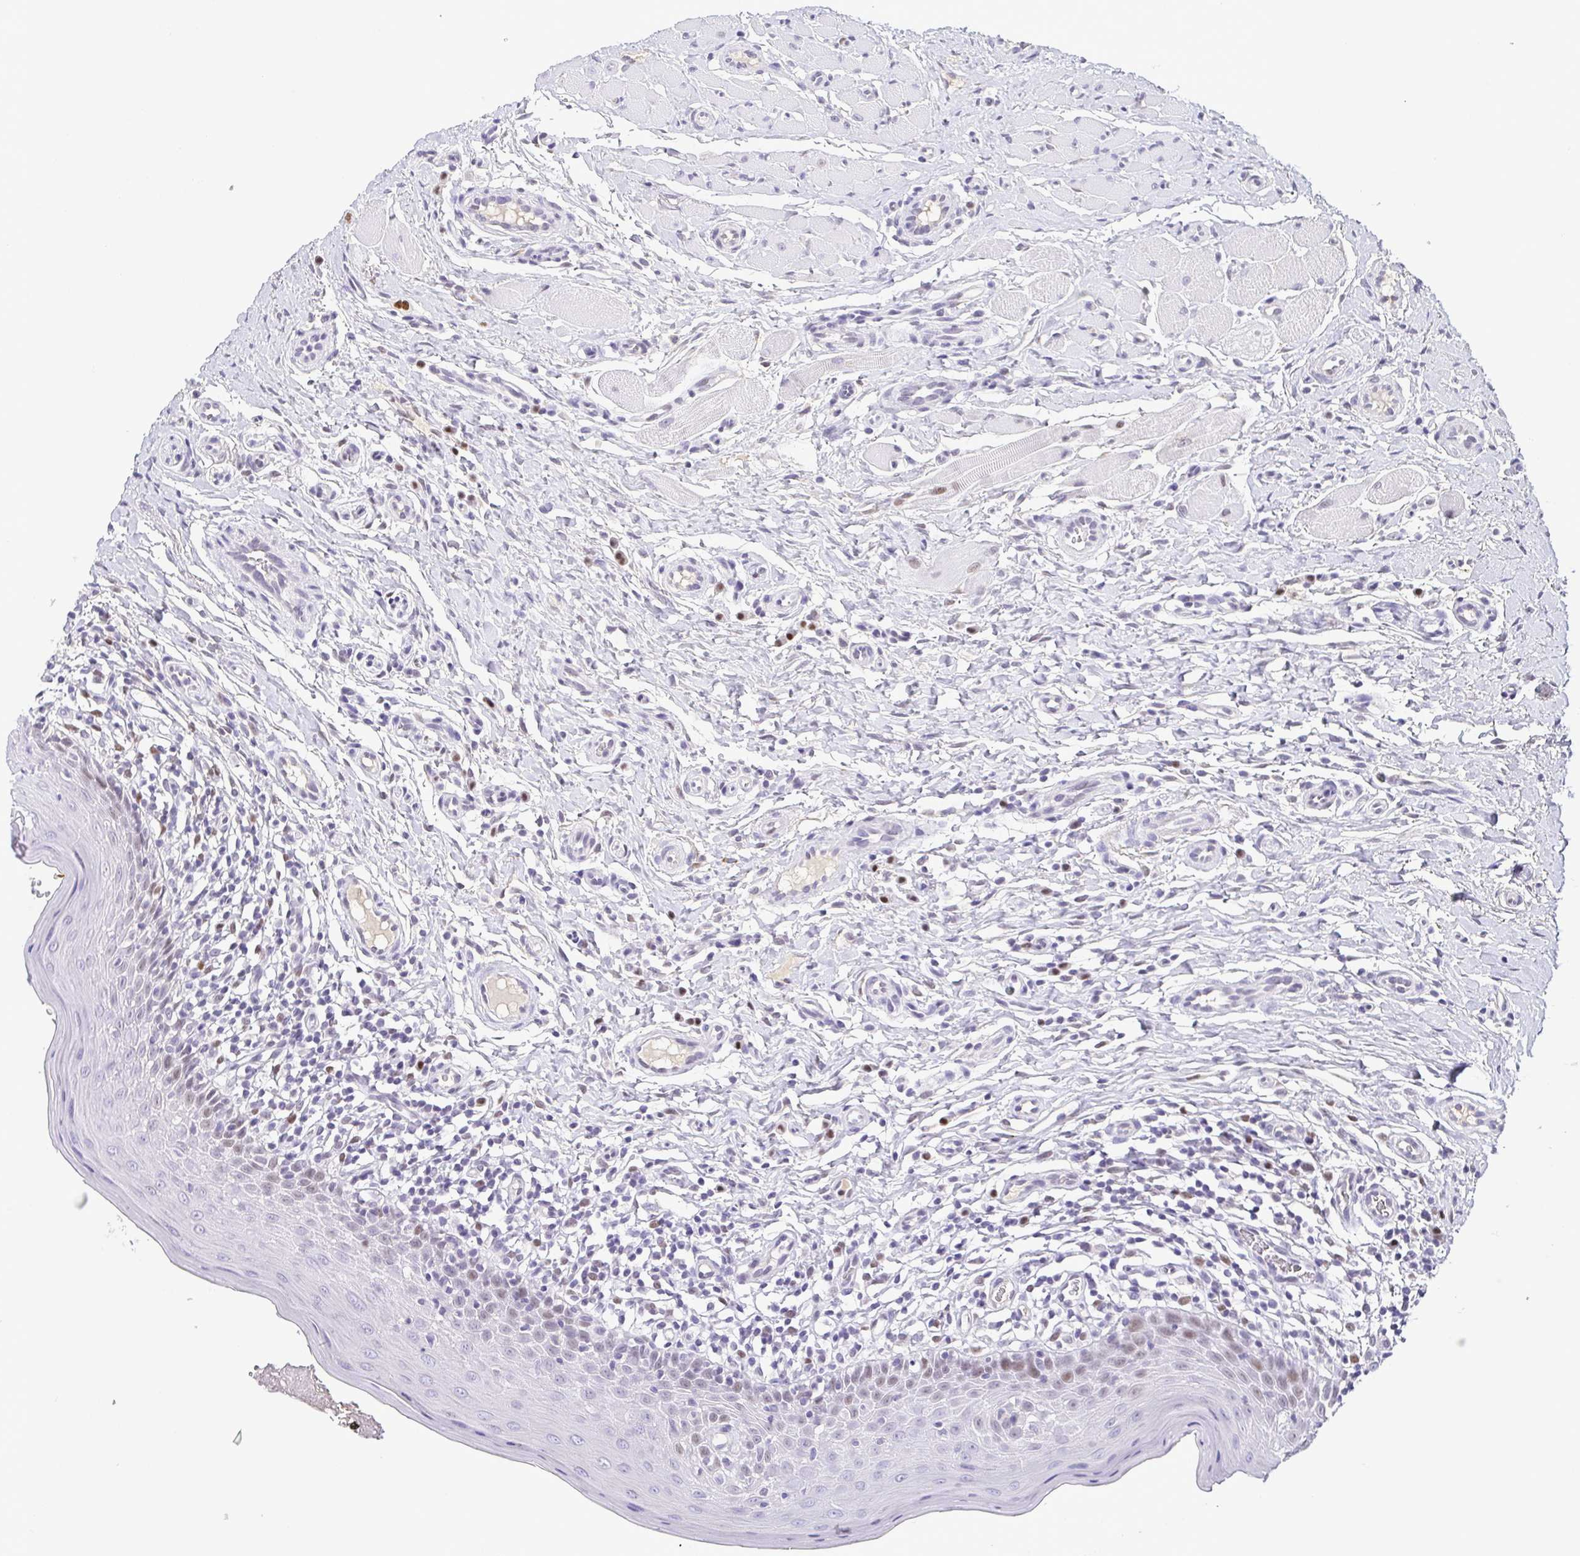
{"staining": {"intensity": "moderate", "quantity": "<25%", "location": "nuclear"}, "tissue": "oral mucosa", "cell_type": "Squamous epithelial cells", "image_type": "normal", "snomed": [{"axis": "morphology", "description": "Normal tissue, NOS"}, {"axis": "topography", "description": "Oral tissue"}, {"axis": "topography", "description": "Tounge, NOS"}], "caption": "High-power microscopy captured an IHC image of normal oral mucosa, revealing moderate nuclear expression in approximately <25% of squamous epithelial cells.", "gene": "TCF3", "patient": {"sex": "female", "age": 58}}